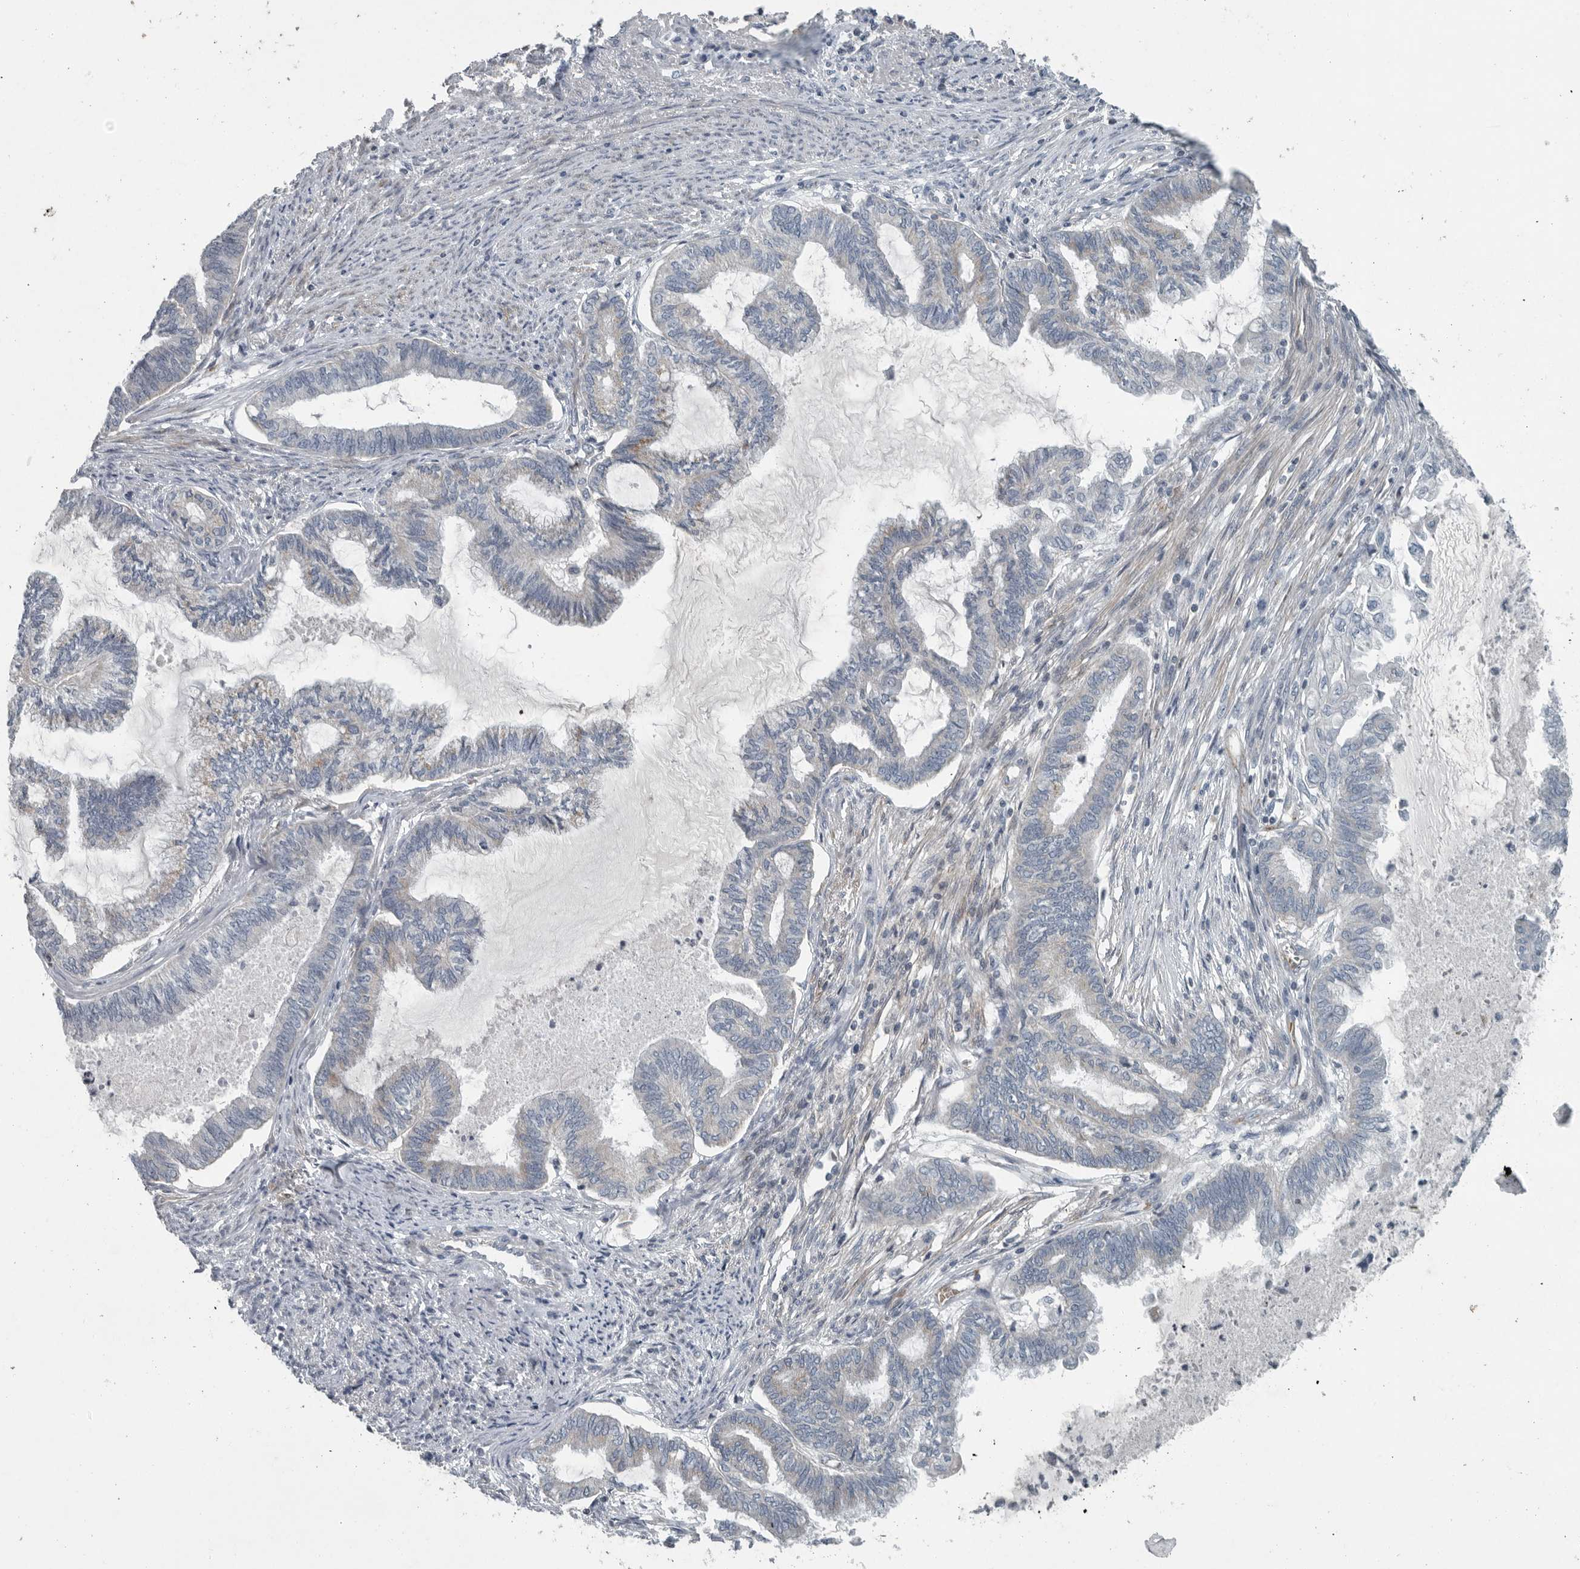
{"staining": {"intensity": "negative", "quantity": "none", "location": "none"}, "tissue": "endometrial cancer", "cell_type": "Tumor cells", "image_type": "cancer", "snomed": [{"axis": "morphology", "description": "Adenocarcinoma, NOS"}, {"axis": "topography", "description": "Endometrium"}], "caption": "Immunohistochemical staining of endometrial adenocarcinoma exhibits no significant staining in tumor cells. Nuclei are stained in blue.", "gene": "MPP3", "patient": {"sex": "female", "age": 86}}